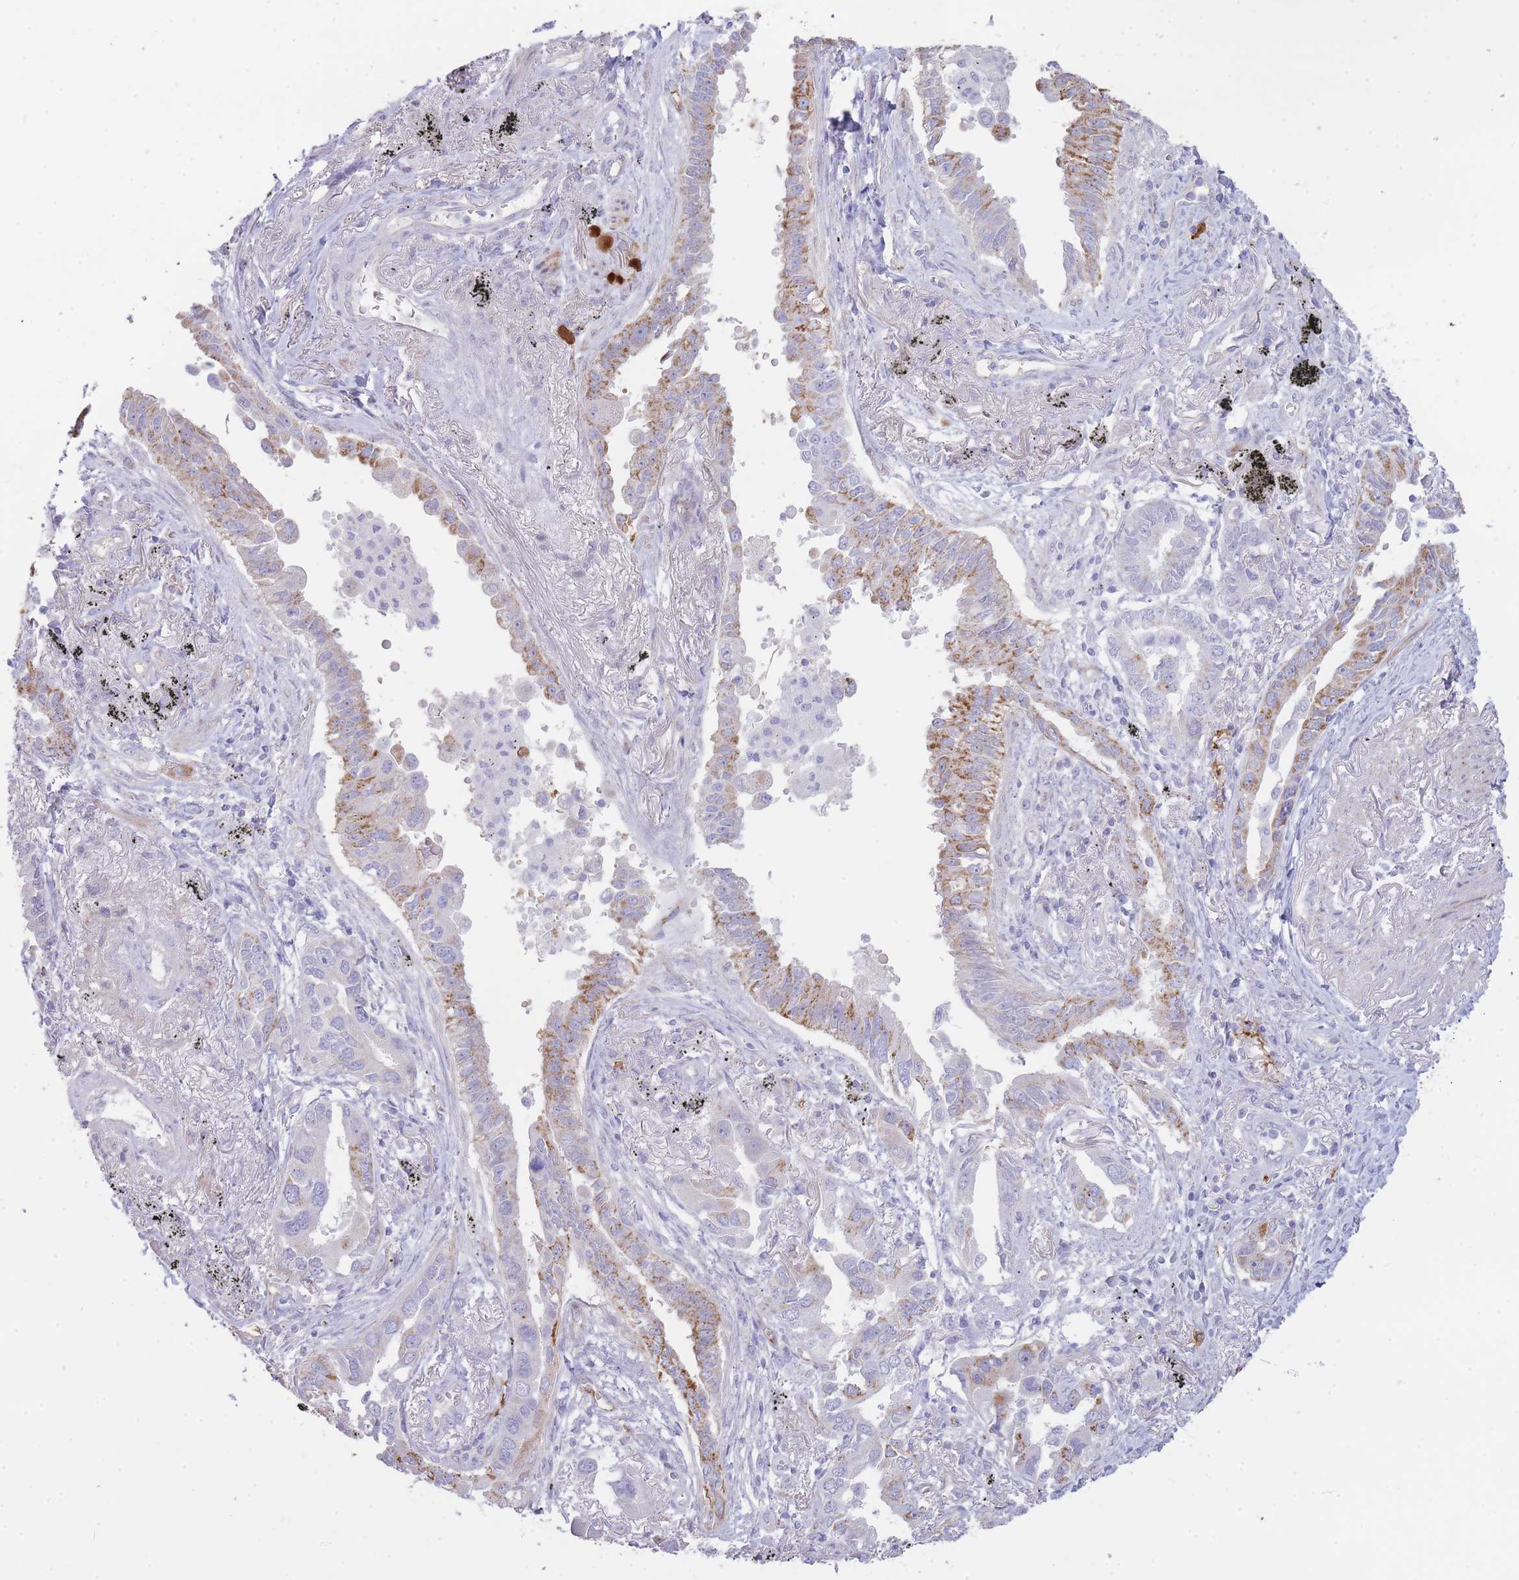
{"staining": {"intensity": "moderate", "quantity": "25%-75%", "location": "cytoplasmic/membranous"}, "tissue": "lung cancer", "cell_type": "Tumor cells", "image_type": "cancer", "snomed": [{"axis": "morphology", "description": "Adenocarcinoma, NOS"}, {"axis": "topography", "description": "Lung"}], "caption": "Immunohistochemical staining of lung adenocarcinoma exhibits medium levels of moderate cytoplasmic/membranous staining in approximately 25%-75% of tumor cells.", "gene": "UTP14A", "patient": {"sex": "male", "age": 67}}